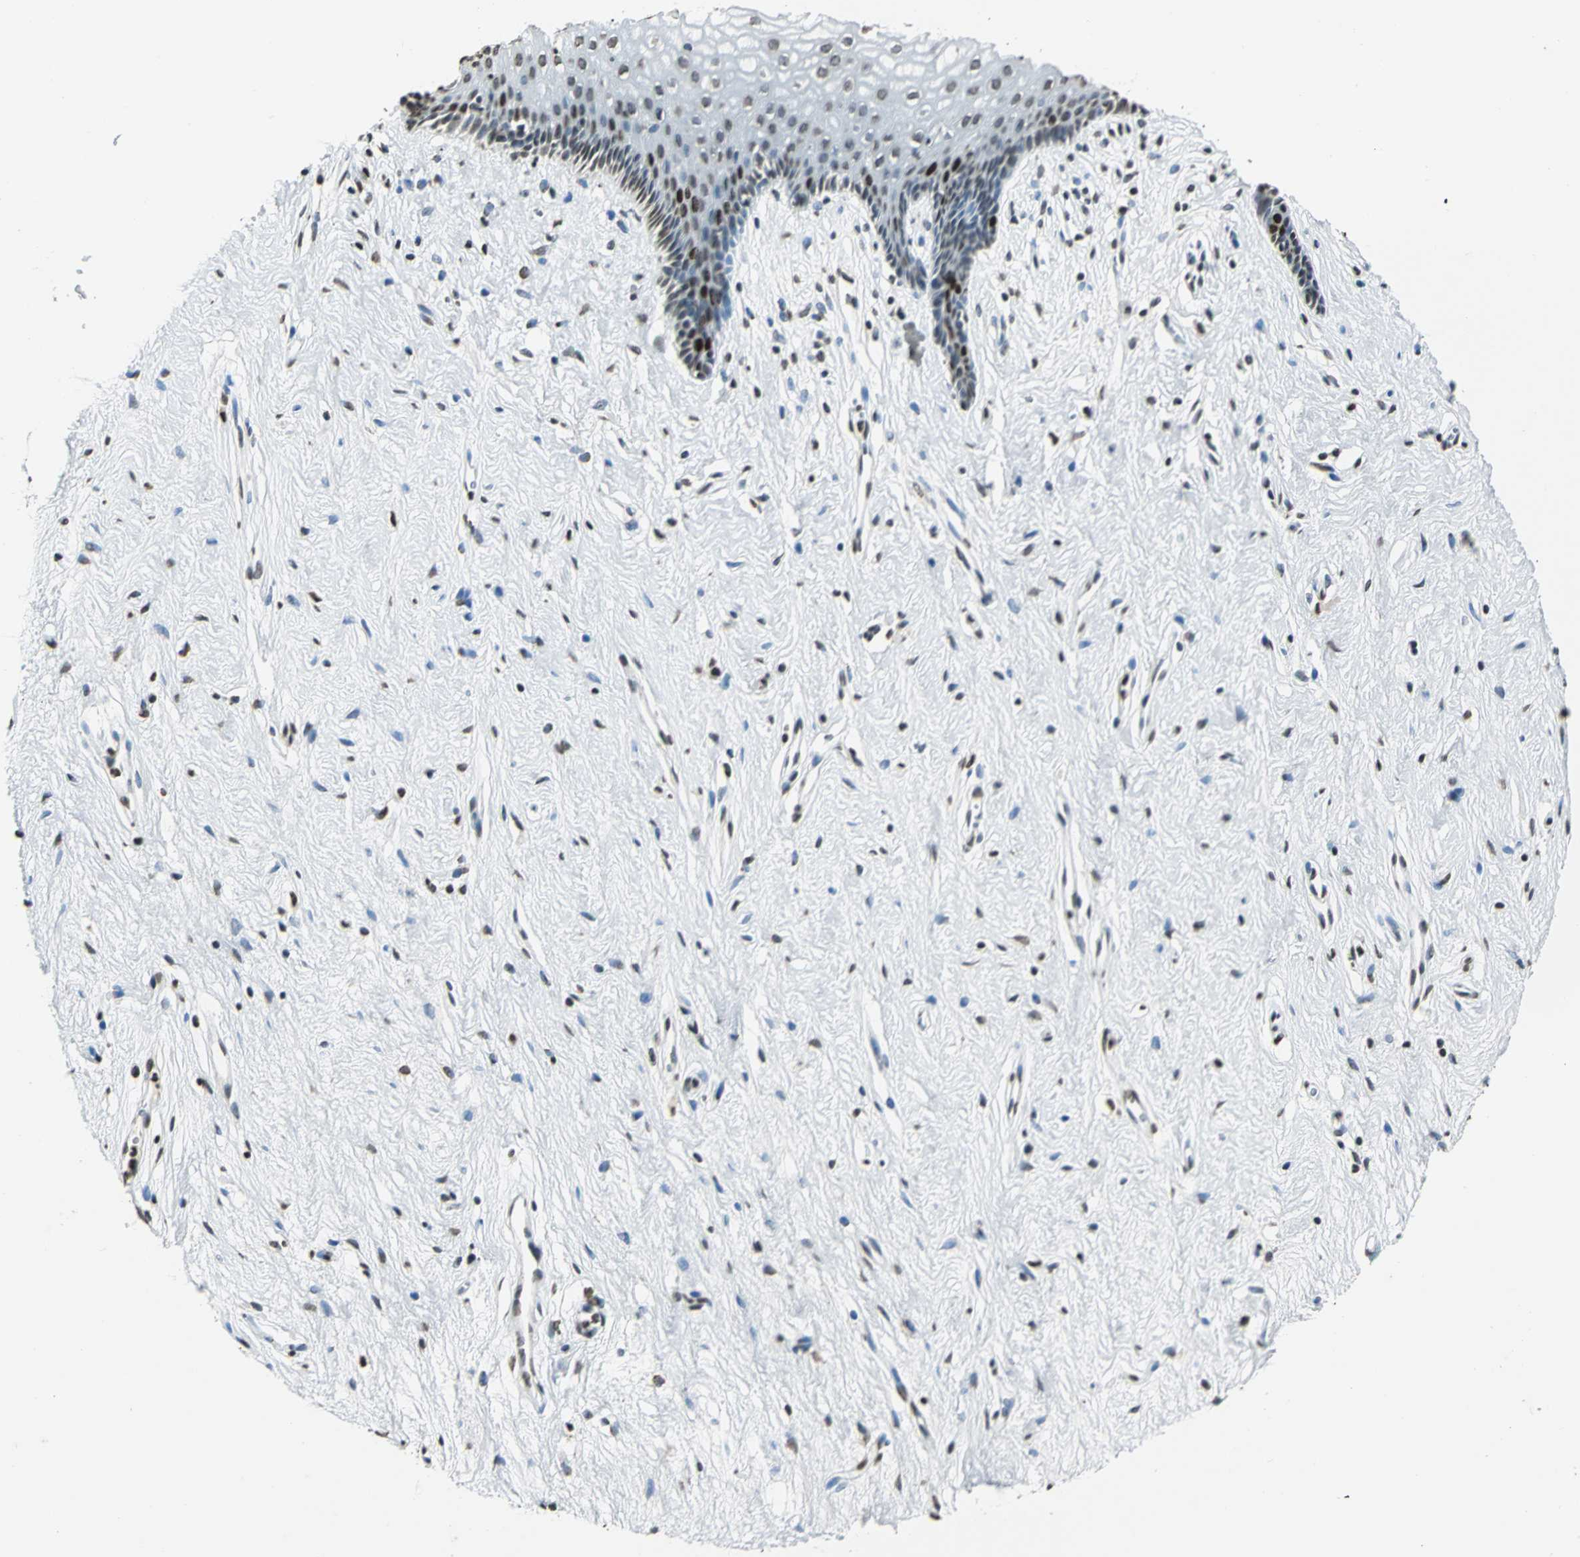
{"staining": {"intensity": "strong", "quantity": "<25%", "location": "nuclear"}, "tissue": "vagina", "cell_type": "Squamous epithelial cells", "image_type": "normal", "snomed": [{"axis": "morphology", "description": "Normal tissue, NOS"}, {"axis": "topography", "description": "Vagina"}], "caption": "Benign vagina reveals strong nuclear staining in approximately <25% of squamous epithelial cells, visualized by immunohistochemistry. (Brightfield microscopy of DAB IHC at high magnification).", "gene": "MCM4", "patient": {"sex": "female", "age": 44}}